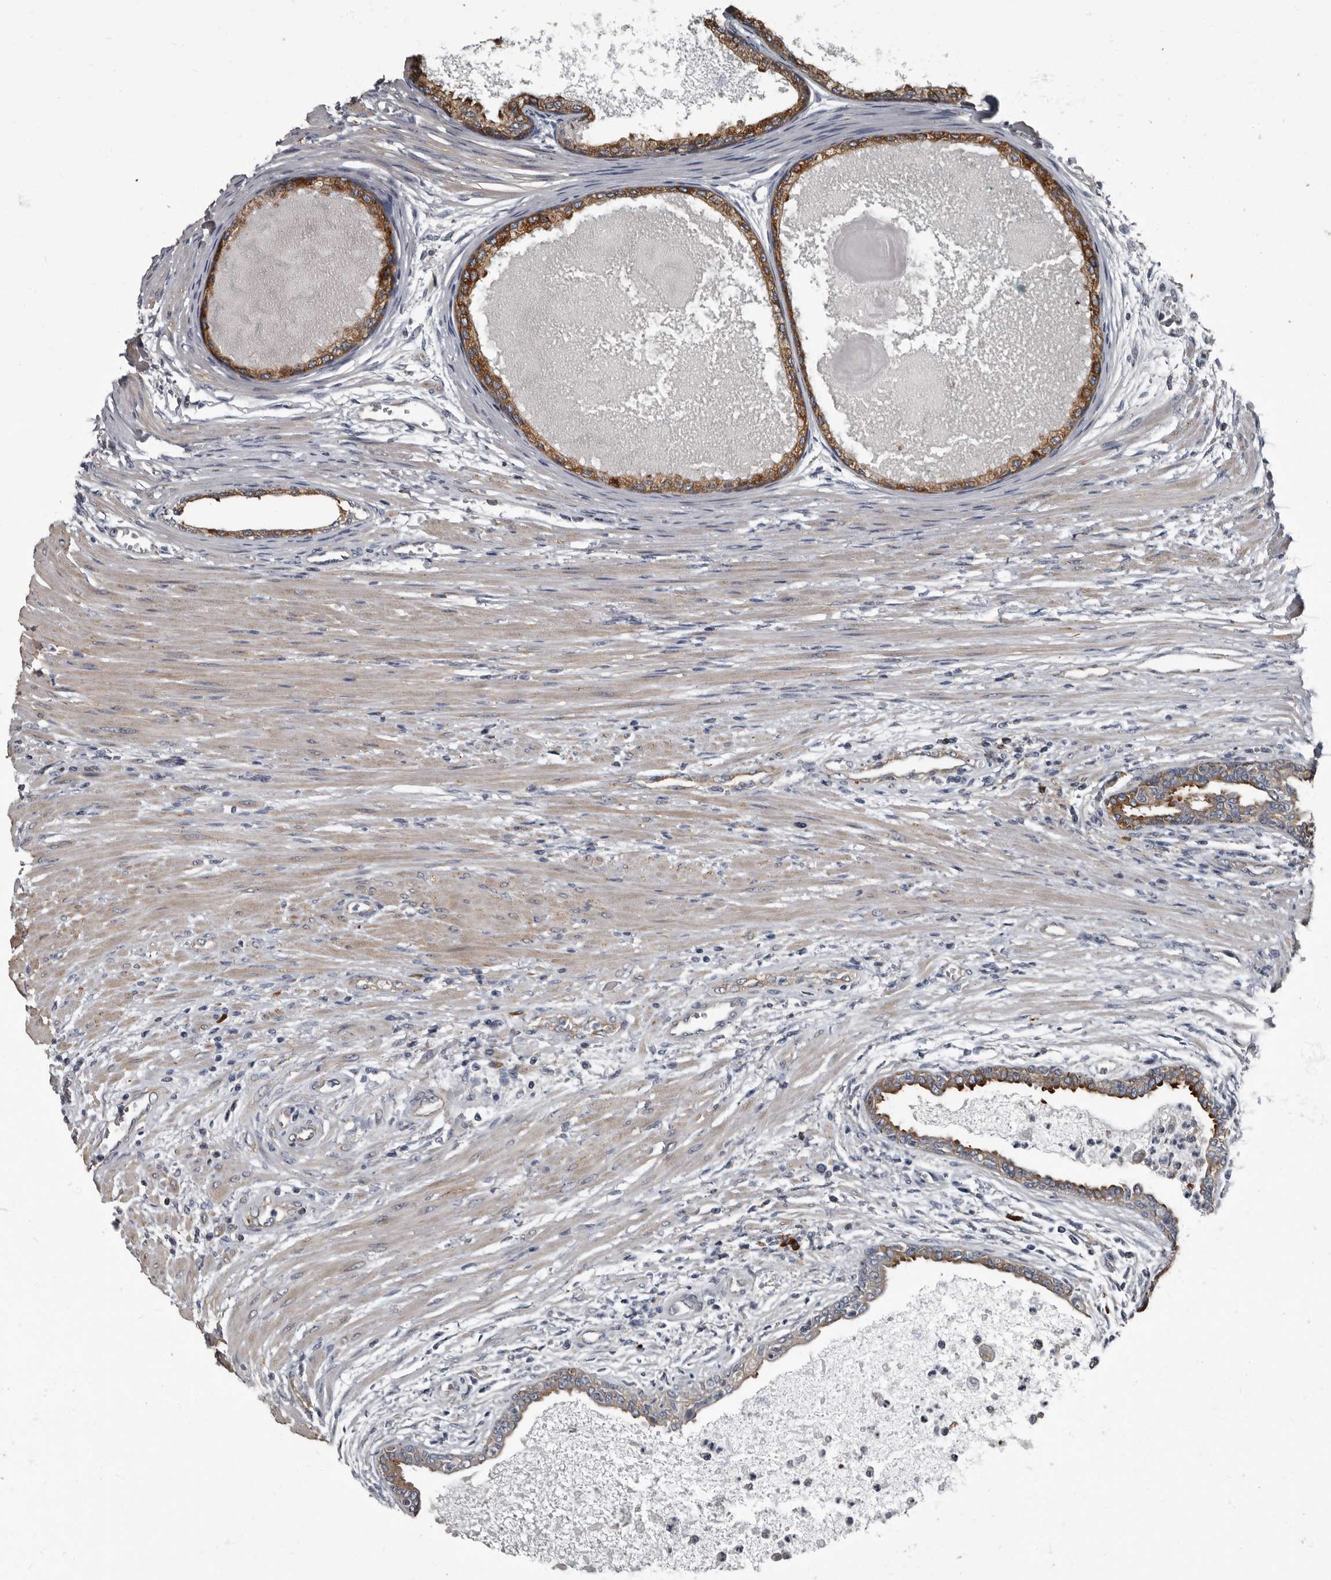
{"staining": {"intensity": "strong", "quantity": ">75%", "location": "cytoplasmic/membranous"}, "tissue": "prostate cancer", "cell_type": "Tumor cells", "image_type": "cancer", "snomed": [{"axis": "morphology", "description": "Normal tissue, NOS"}, {"axis": "morphology", "description": "Adenocarcinoma, Low grade"}, {"axis": "topography", "description": "Prostate"}, {"axis": "topography", "description": "Peripheral nerve tissue"}], "caption": "Approximately >75% of tumor cells in human adenocarcinoma (low-grade) (prostate) exhibit strong cytoplasmic/membranous protein positivity as visualized by brown immunohistochemical staining.", "gene": "TPD52L1", "patient": {"sex": "male", "age": 71}}